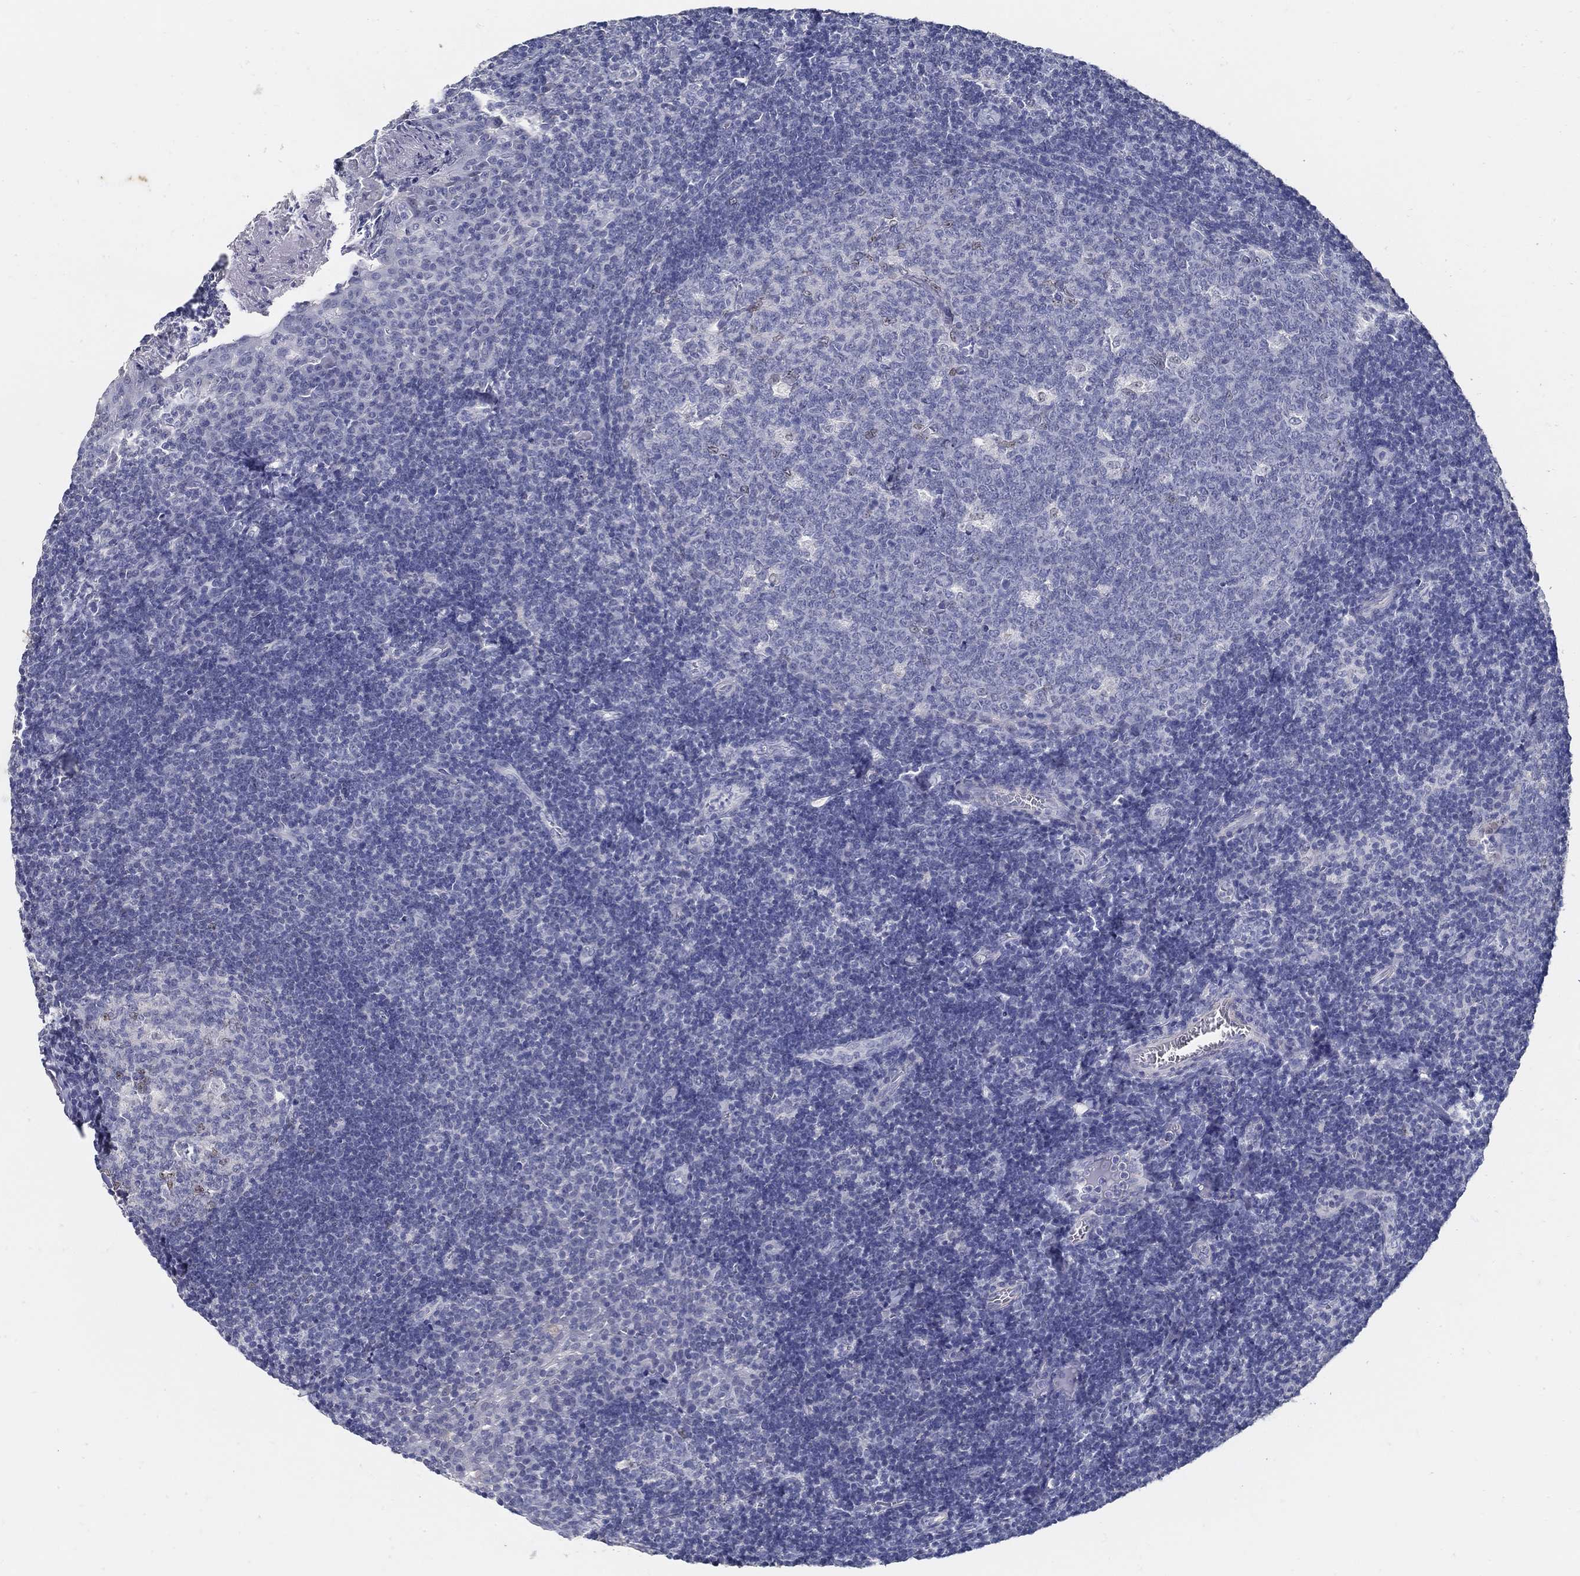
{"staining": {"intensity": "moderate", "quantity": "<25%", "location": "nuclear"}, "tissue": "tonsil", "cell_type": "Germinal center cells", "image_type": "normal", "snomed": [{"axis": "morphology", "description": "Normal tissue, NOS"}, {"axis": "topography", "description": "Tonsil"}], "caption": "The immunohistochemical stain labels moderate nuclear expression in germinal center cells of benign tonsil.", "gene": "USP29", "patient": {"sex": "female", "age": 13}}